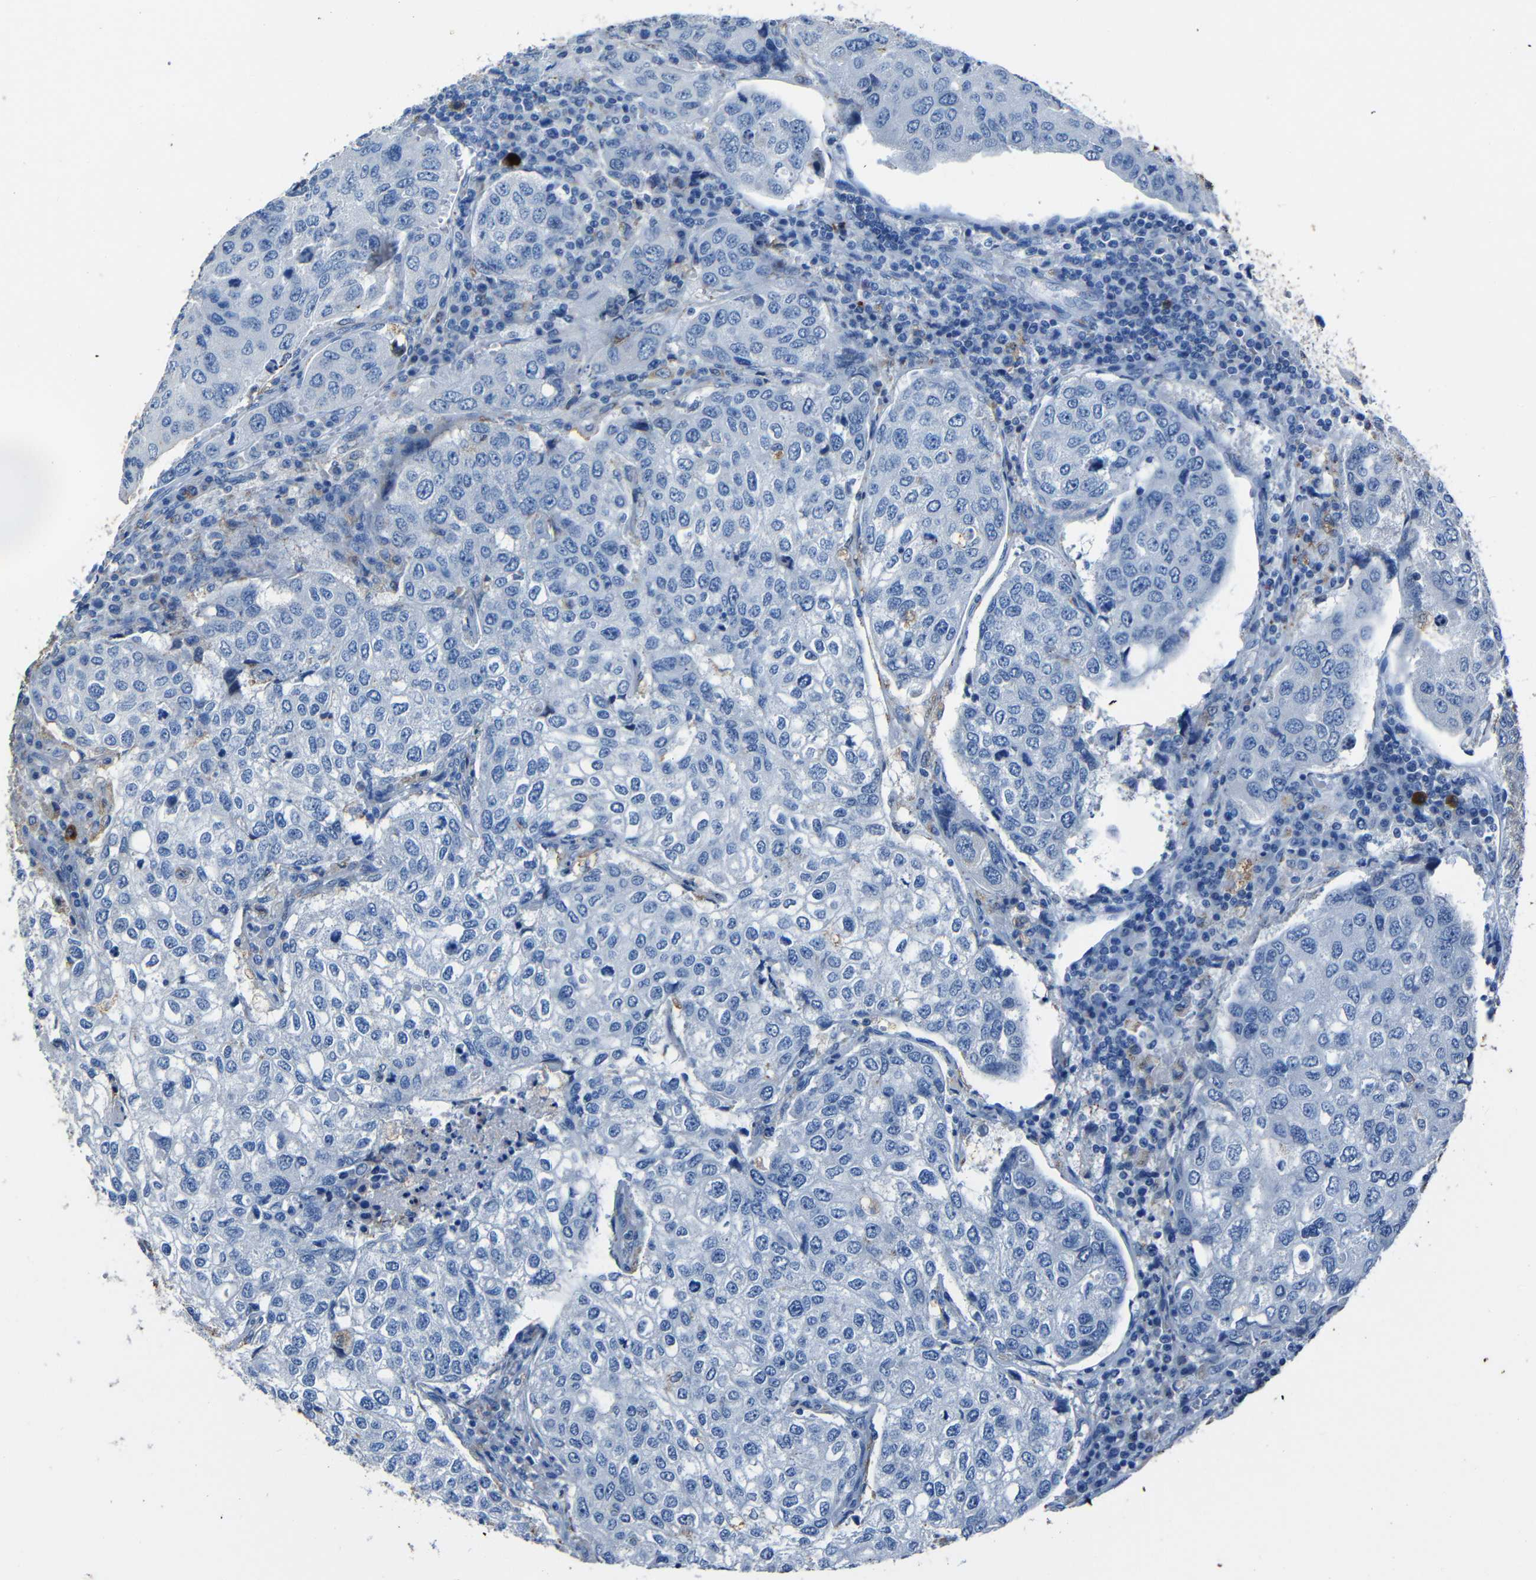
{"staining": {"intensity": "negative", "quantity": "none", "location": "none"}, "tissue": "urothelial cancer", "cell_type": "Tumor cells", "image_type": "cancer", "snomed": [{"axis": "morphology", "description": "Urothelial carcinoma, High grade"}, {"axis": "topography", "description": "Lymph node"}, {"axis": "topography", "description": "Urinary bladder"}], "caption": "This is a image of immunohistochemistry staining of urothelial cancer, which shows no staining in tumor cells.", "gene": "CLDN11", "patient": {"sex": "male", "age": 51}}